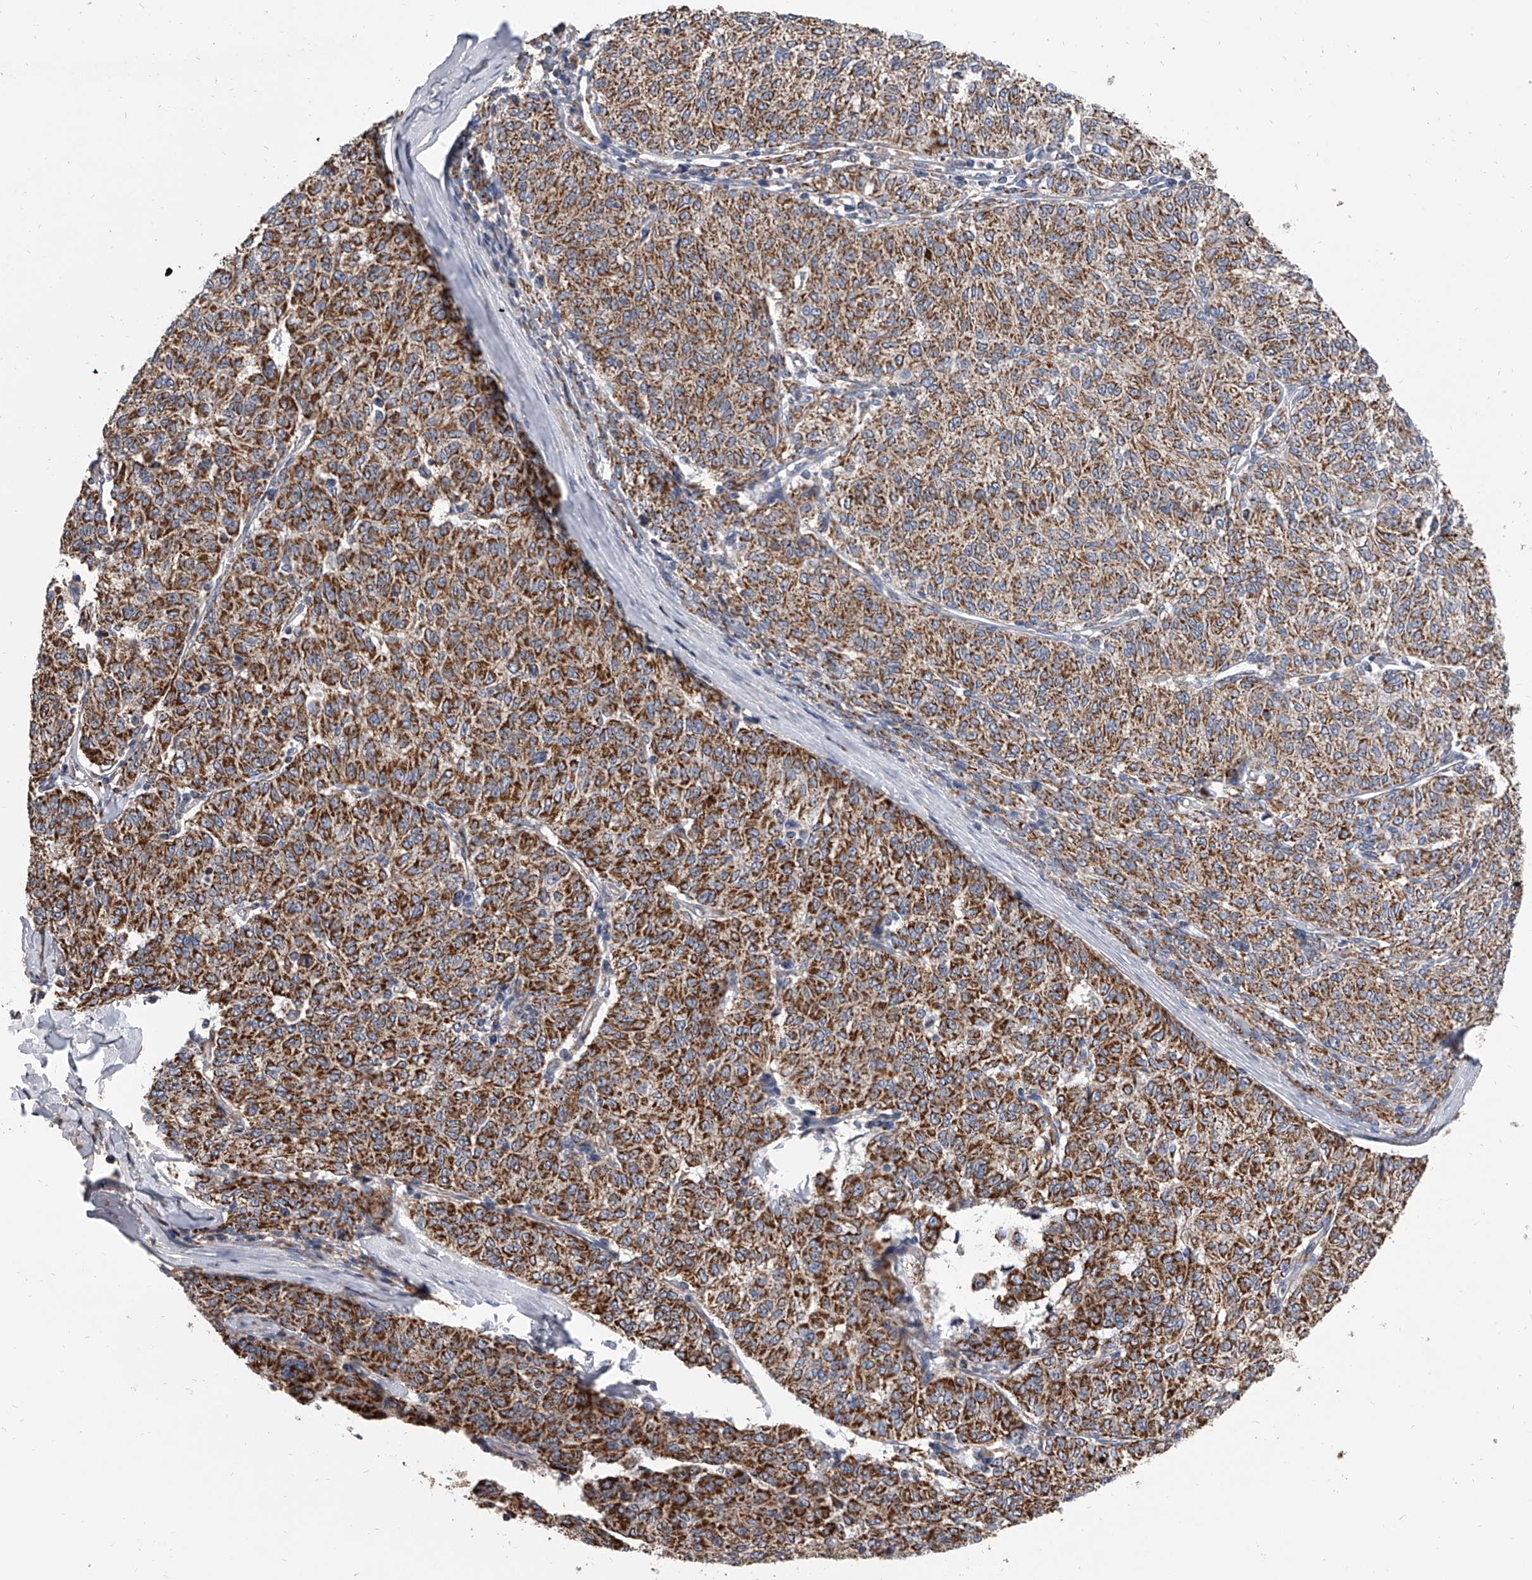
{"staining": {"intensity": "strong", "quantity": ">75%", "location": "cytoplasmic/membranous"}, "tissue": "melanoma", "cell_type": "Tumor cells", "image_type": "cancer", "snomed": [{"axis": "morphology", "description": "Malignant melanoma, NOS"}, {"axis": "topography", "description": "Skin"}], "caption": "Malignant melanoma tissue demonstrates strong cytoplasmic/membranous expression in approximately >75% of tumor cells", "gene": "MRPL28", "patient": {"sex": "female", "age": 72}}